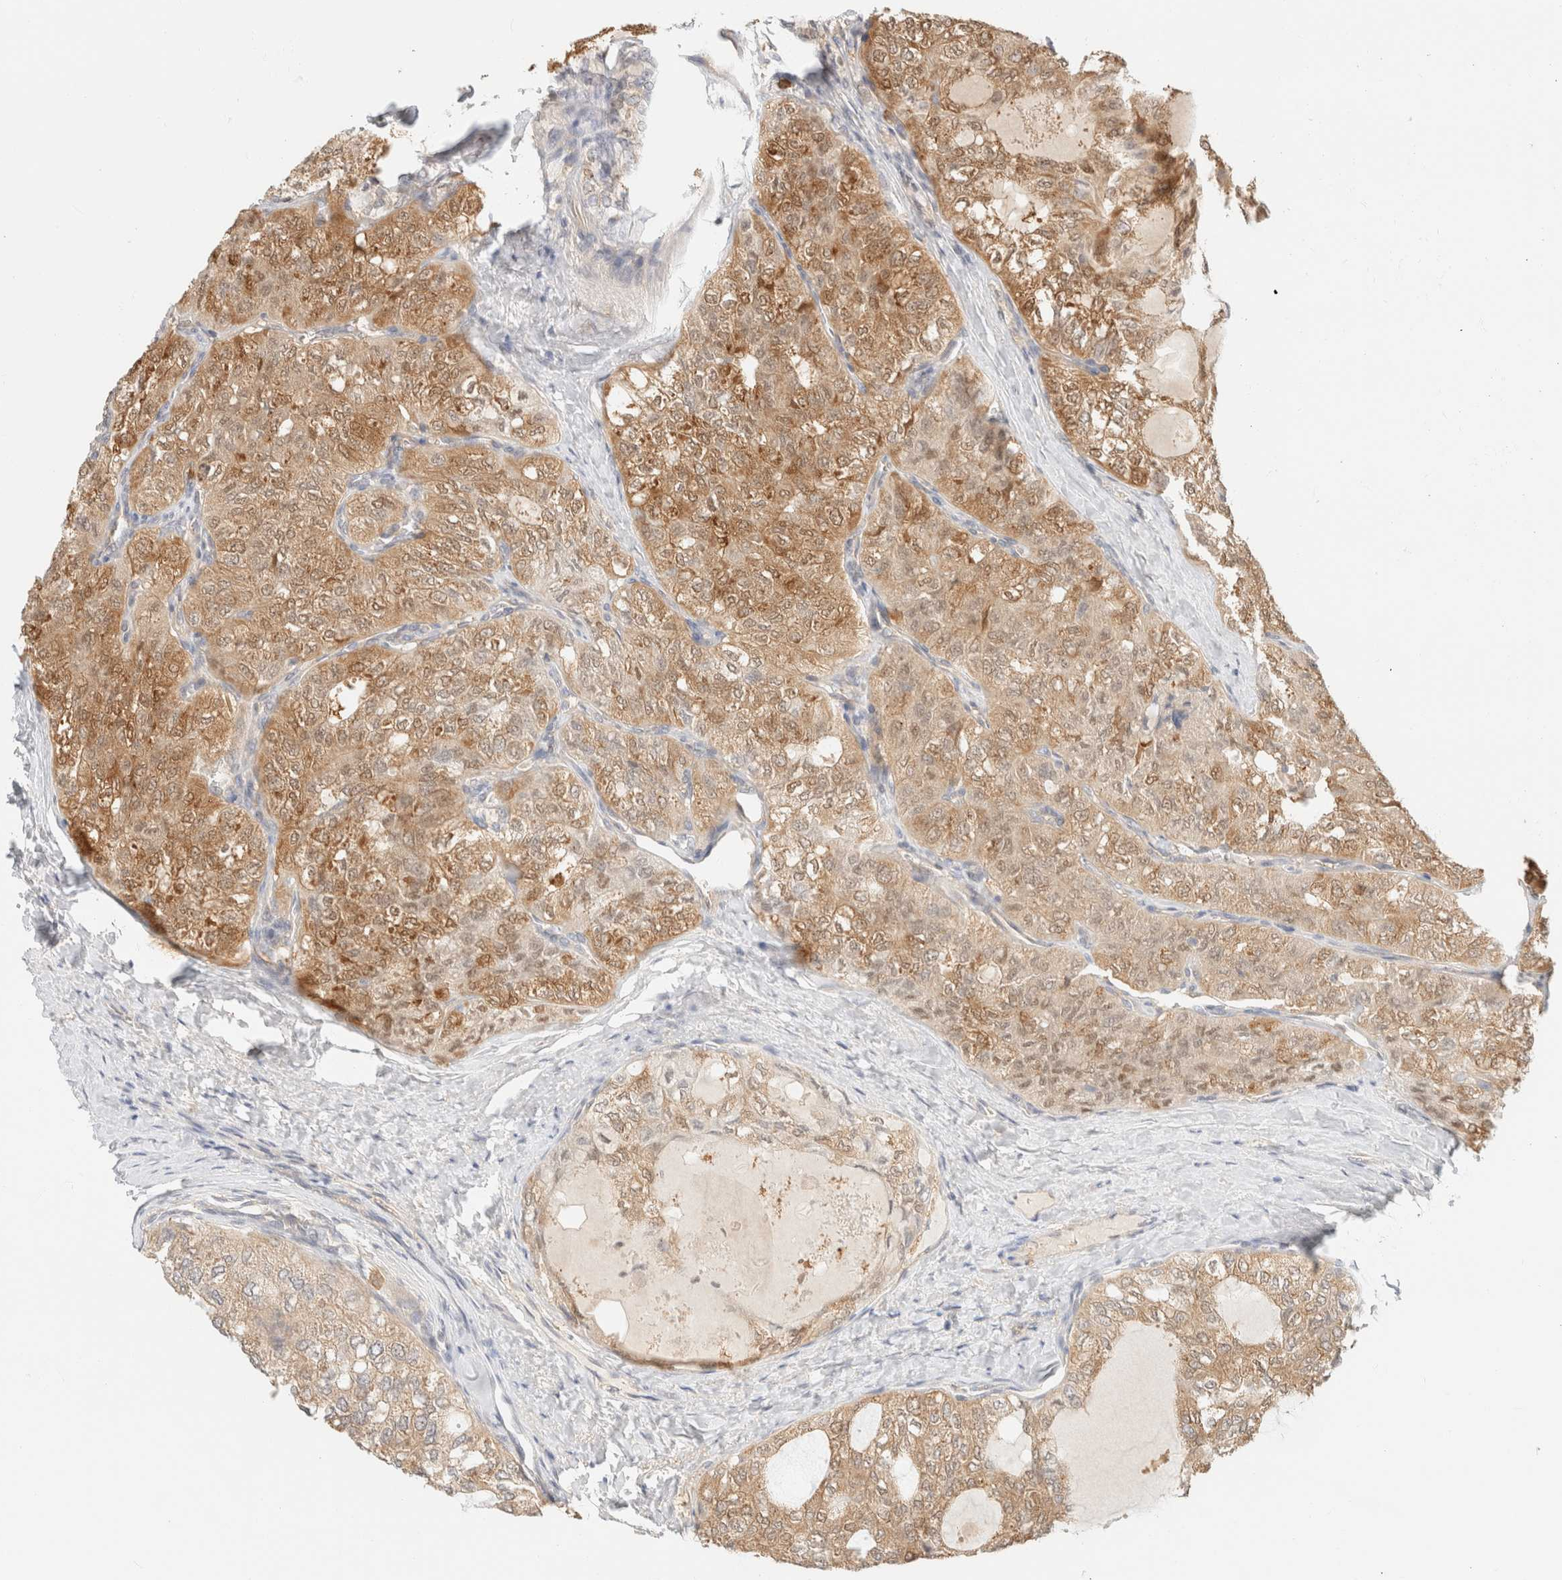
{"staining": {"intensity": "moderate", "quantity": ">75%", "location": "cytoplasmic/membranous"}, "tissue": "thyroid cancer", "cell_type": "Tumor cells", "image_type": "cancer", "snomed": [{"axis": "morphology", "description": "Follicular adenoma carcinoma, NOS"}, {"axis": "topography", "description": "Thyroid gland"}], "caption": "A photomicrograph of human follicular adenoma carcinoma (thyroid) stained for a protein demonstrates moderate cytoplasmic/membranous brown staining in tumor cells.", "gene": "GPI", "patient": {"sex": "male", "age": 75}}